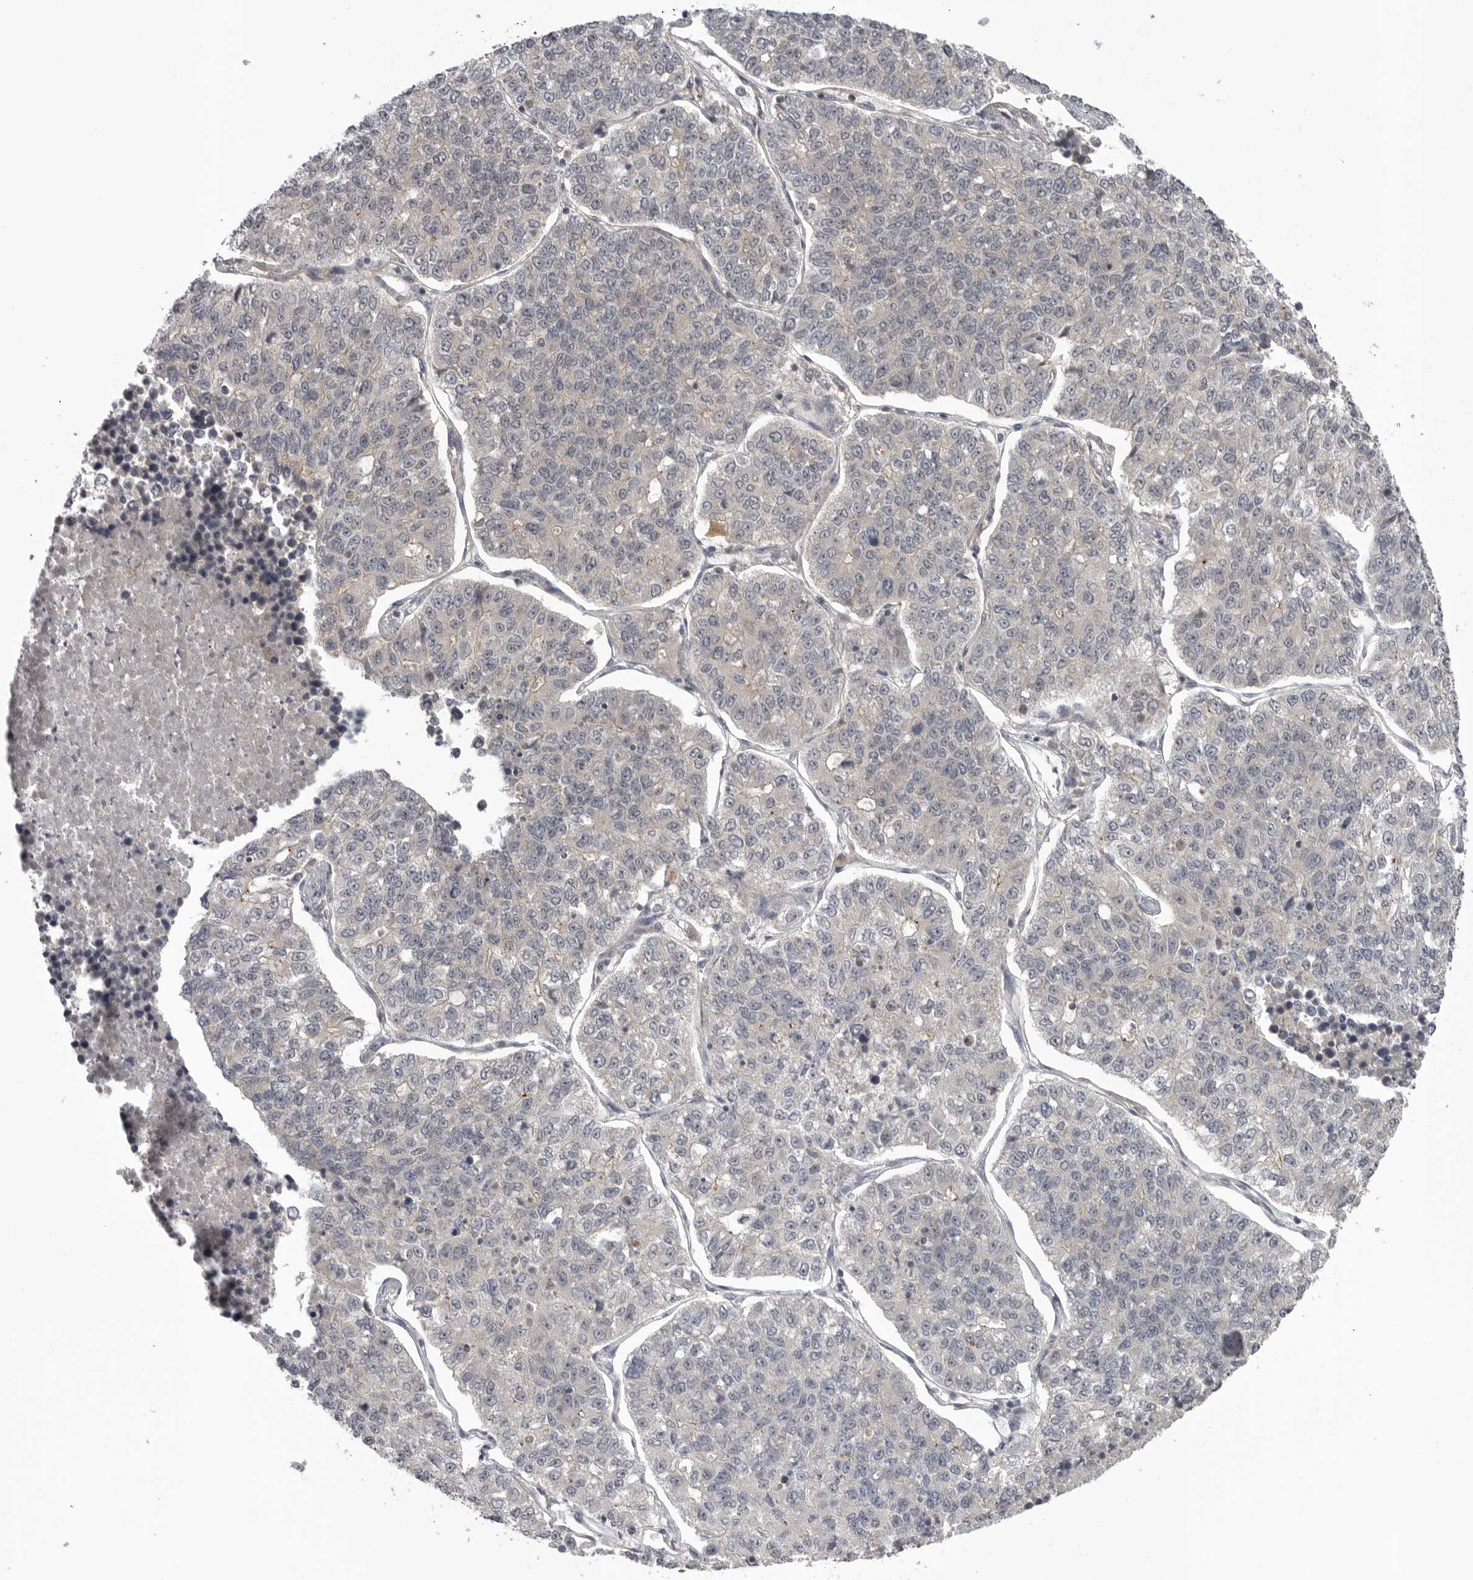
{"staining": {"intensity": "negative", "quantity": "none", "location": "none"}, "tissue": "lung cancer", "cell_type": "Tumor cells", "image_type": "cancer", "snomed": [{"axis": "morphology", "description": "Adenocarcinoma, NOS"}, {"axis": "topography", "description": "Lung"}], "caption": "This micrograph is of adenocarcinoma (lung) stained with immunohistochemistry to label a protein in brown with the nuclei are counter-stained blue. There is no positivity in tumor cells.", "gene": "STK24", "patient": {"sex": "male", "age": 49}}